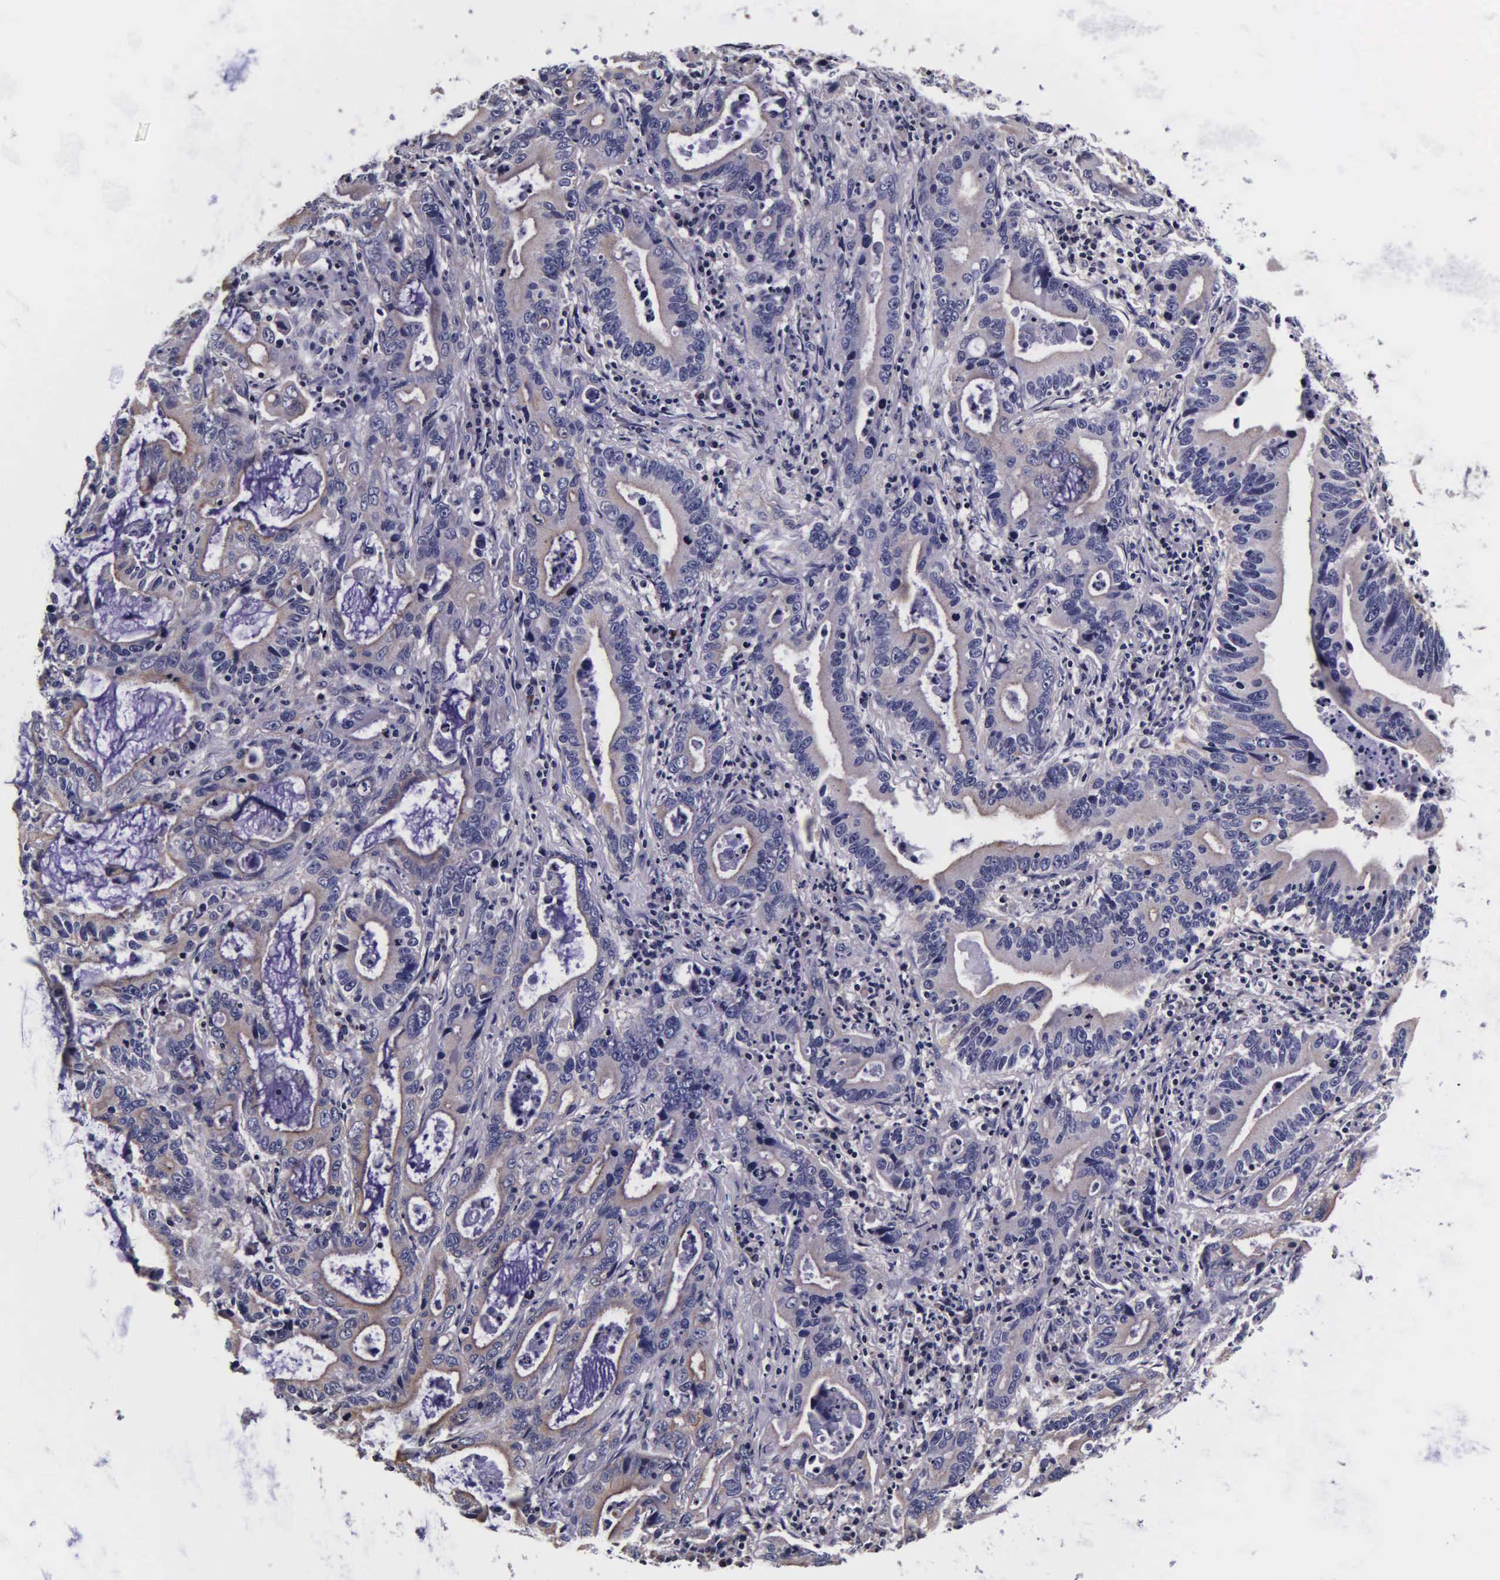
{"staining": {"intensity": "weak", "quantity": "25%-75%", "location": "cytoplasmic/membranous"}, "tissue": "stomach cancer", "cell_type": "Tumor cells", "image_type": "cancer", "snomed": [{"axis": "morphology", "description": "Adenocarcinoma, NOS"}, {"axis": "topography", "description": "Stomach, upper"}], "caption": "This photomicrograph displays stomach adenocarcinoma stained with immunohistochemistry (IHC) to label a protein in brown. The cytoplasmic/membranous of tumor cells show weak positivity for the protein. Nuclei are counter-stained blue.", "gene": "PSMA3", "patient": {"sex": "male", "age": 63}}